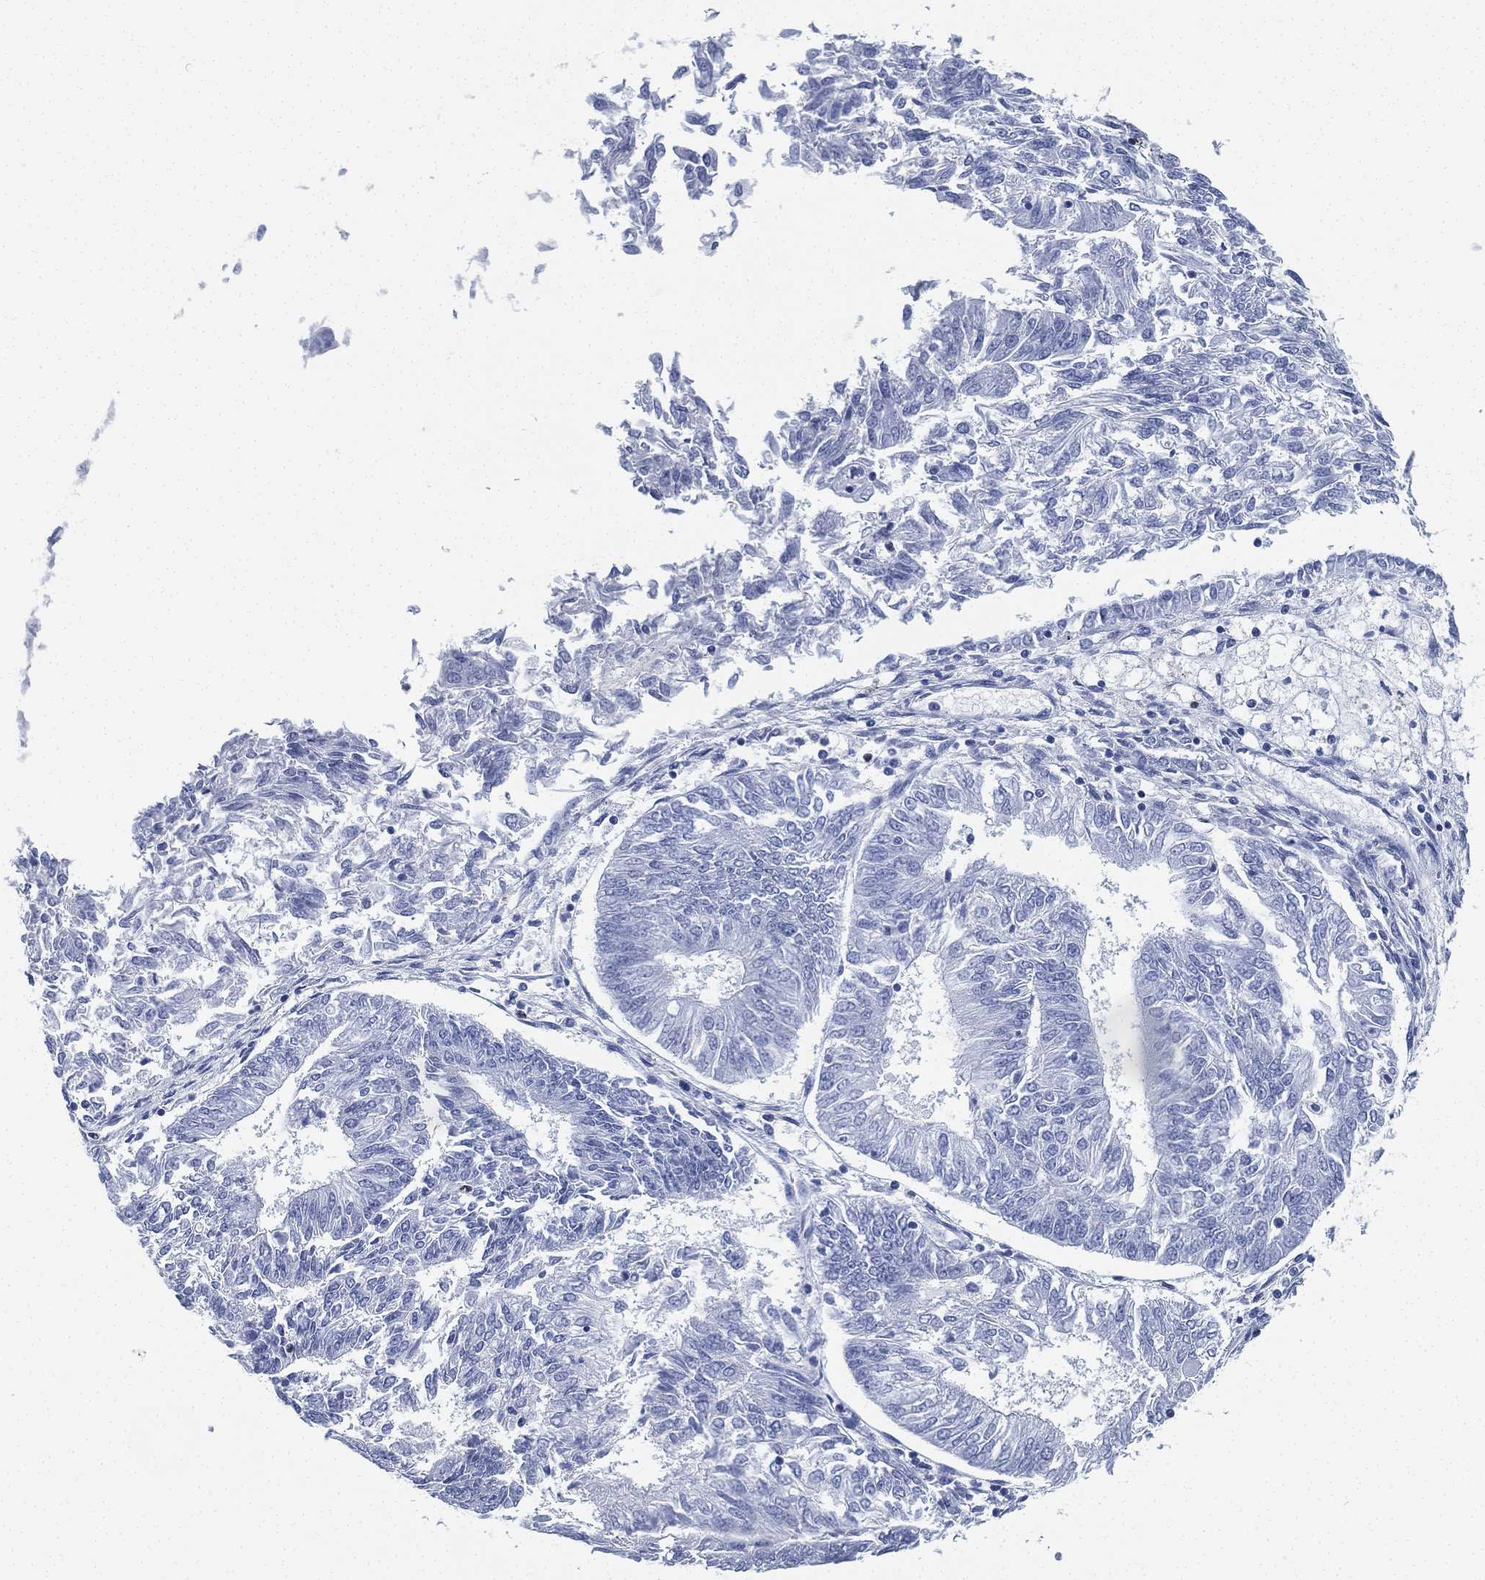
{"staining": {"intensity": "negative", "quantity": "none", "location": "none"}, "tissue": "endometrial cancer", "cell_type": "Tumor cells", "image_type": "cancer", "snomed": [{"axis": "morphology", "description": "Adenocarcinoma, NOS"}, {"axis": "topography", "description": "Endometrium"}], "caption": "A photomicrograph of human endometrial cancer (adenocarcinoma) is negative for staining in tumor cells. Brightfield microscopy of immunohistochemistry stained with DAB (brown) and hematoxylin (blue), captured at high magnification.", "gene": "DEFB121", "patient": {"sex": "female", "age": 58}}